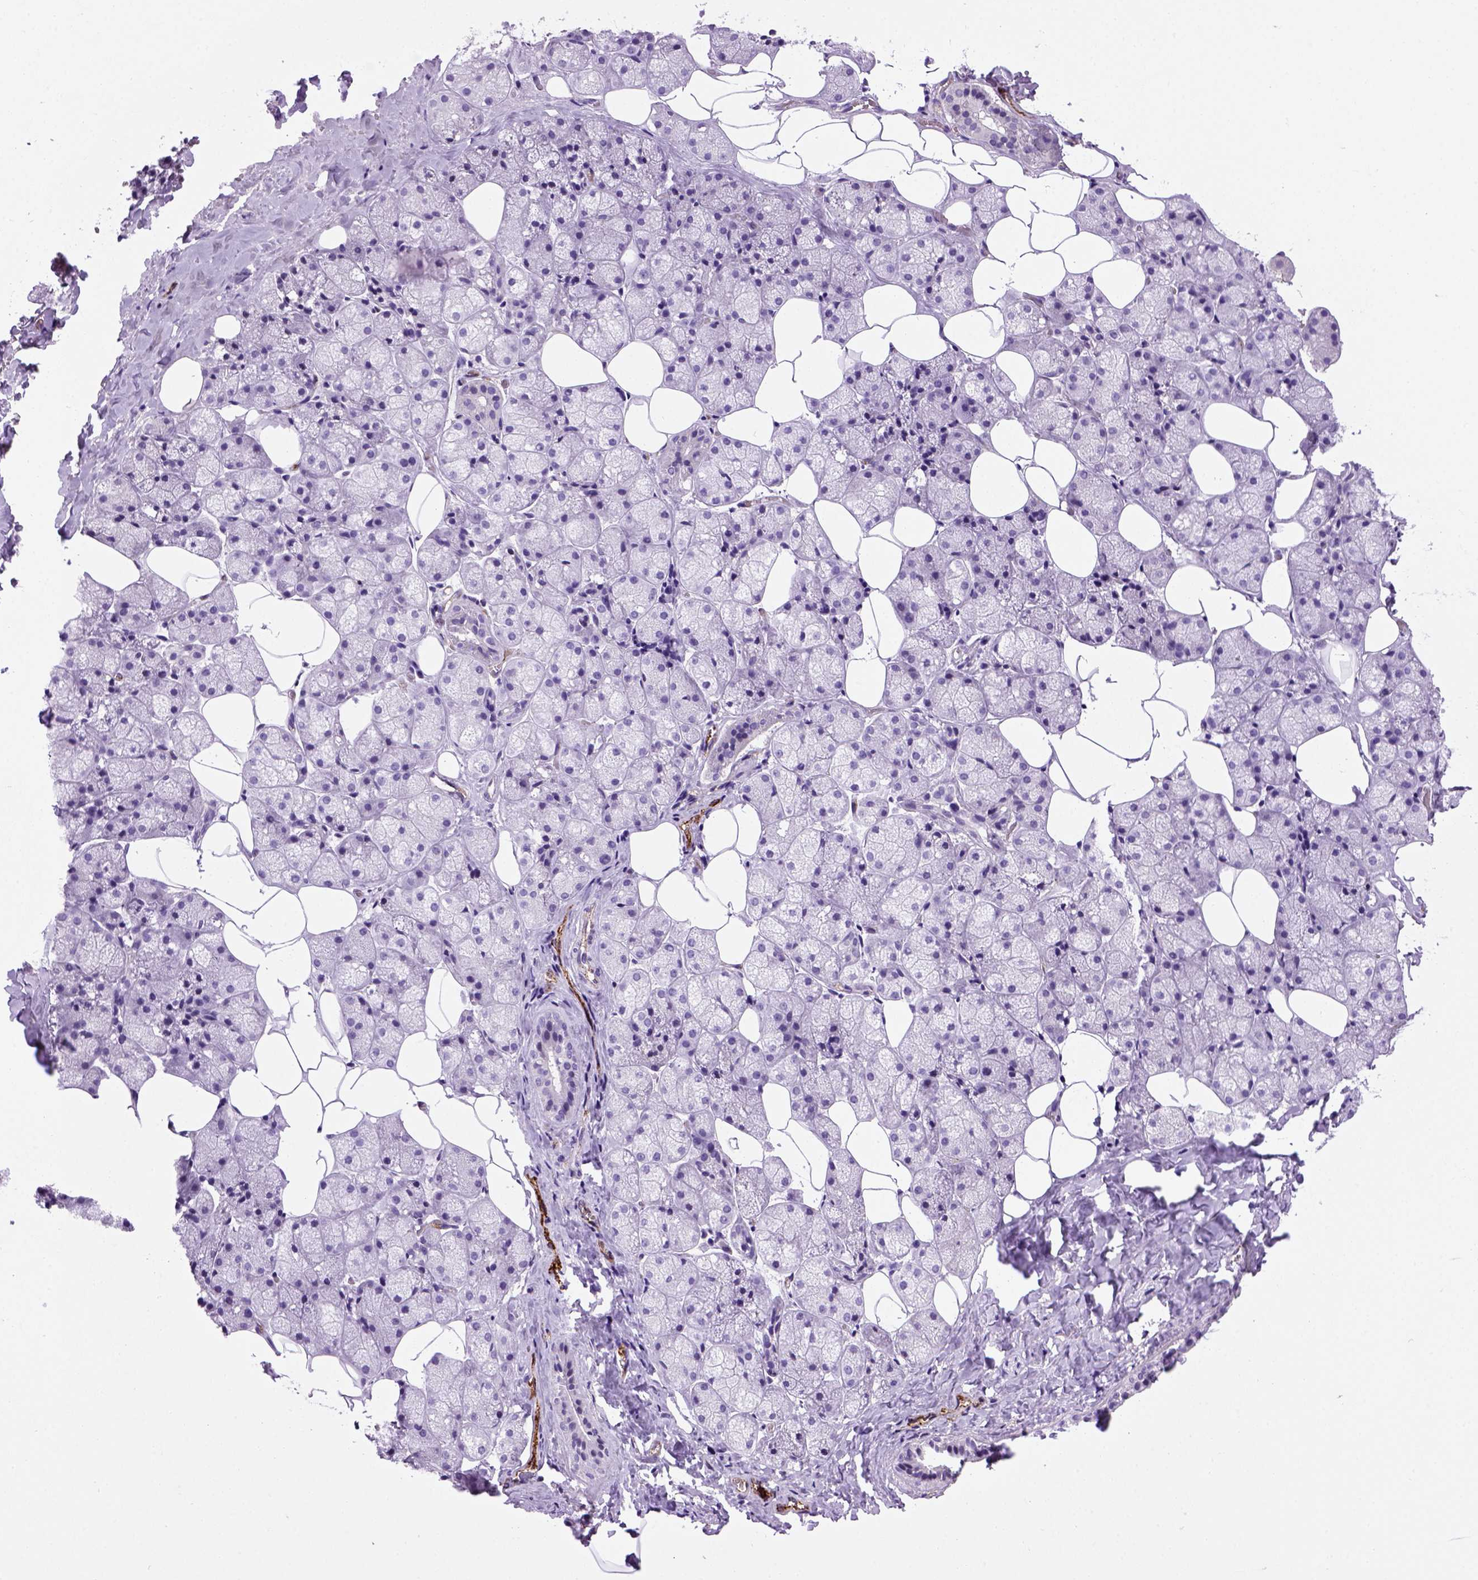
{"staining": {"intensity": "negative", "quantity": "none", "location": "none"}, "tissue": "salivary gland", "cell_type": "Glandular cells", "image_type": "normal", "snomed": [{"axis": "morphology", "description": "Normal tissue, NOS"}, {"axis": "topography", "description": "Salivary gland"}], "caption": "High magnification brightfield microscopy of normal salivary gland stained with DAB (3,3'-diaminobenzidine) (brown) and counterstained with hematoxylin (blue): glandular cells show no significant expression.", "gene": "VWF", "patient": {"sex": "male", "age": 38}}